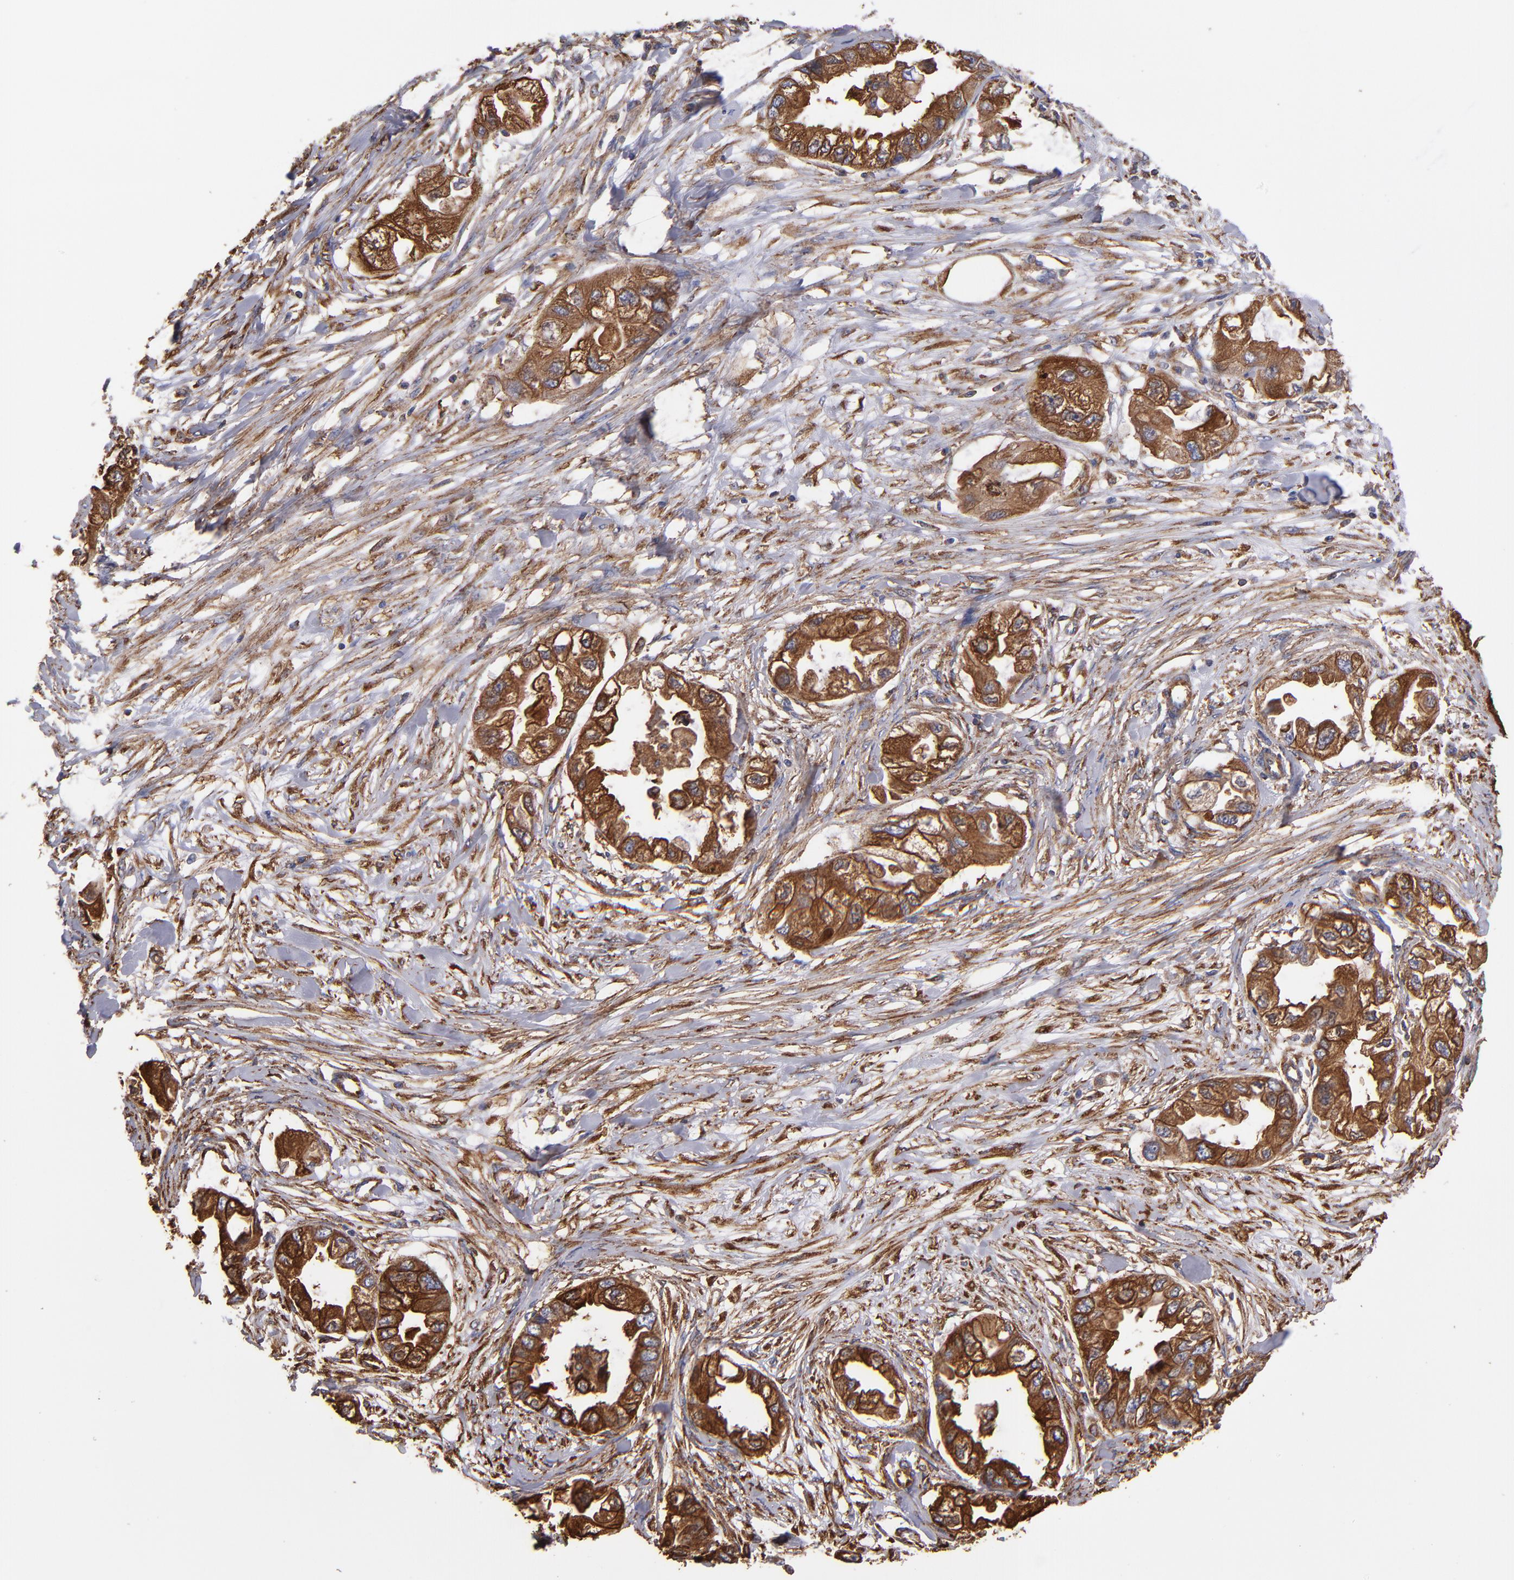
{"staining": {"intensity": "strong", "quantity": ">75%", "location": "cytoplasmic/membranous"}, "tissue": "endometrial cancer", "cell_type": "Tumor cells", "image_type": "cancer", "snomed": [{"axis": "morphology", "description": "Adenocarcinoma, NOS"}, {"axis": "topography", "description": "Endometrium"}], "caption": "DAB (3,3'-diaminobenzidine) immunohistochemical staining of adenocarcinoma (endometrial) exhibits strong cytoplasmic/membranous protein staining in approximately >75% of tumor cells. (DAB (3,3'-diaminobenzidine) IHC, brown staining for protein, blue staining for nuclei).", "gene": "MVP", "patient": {"sex": "female", "age": 67}}